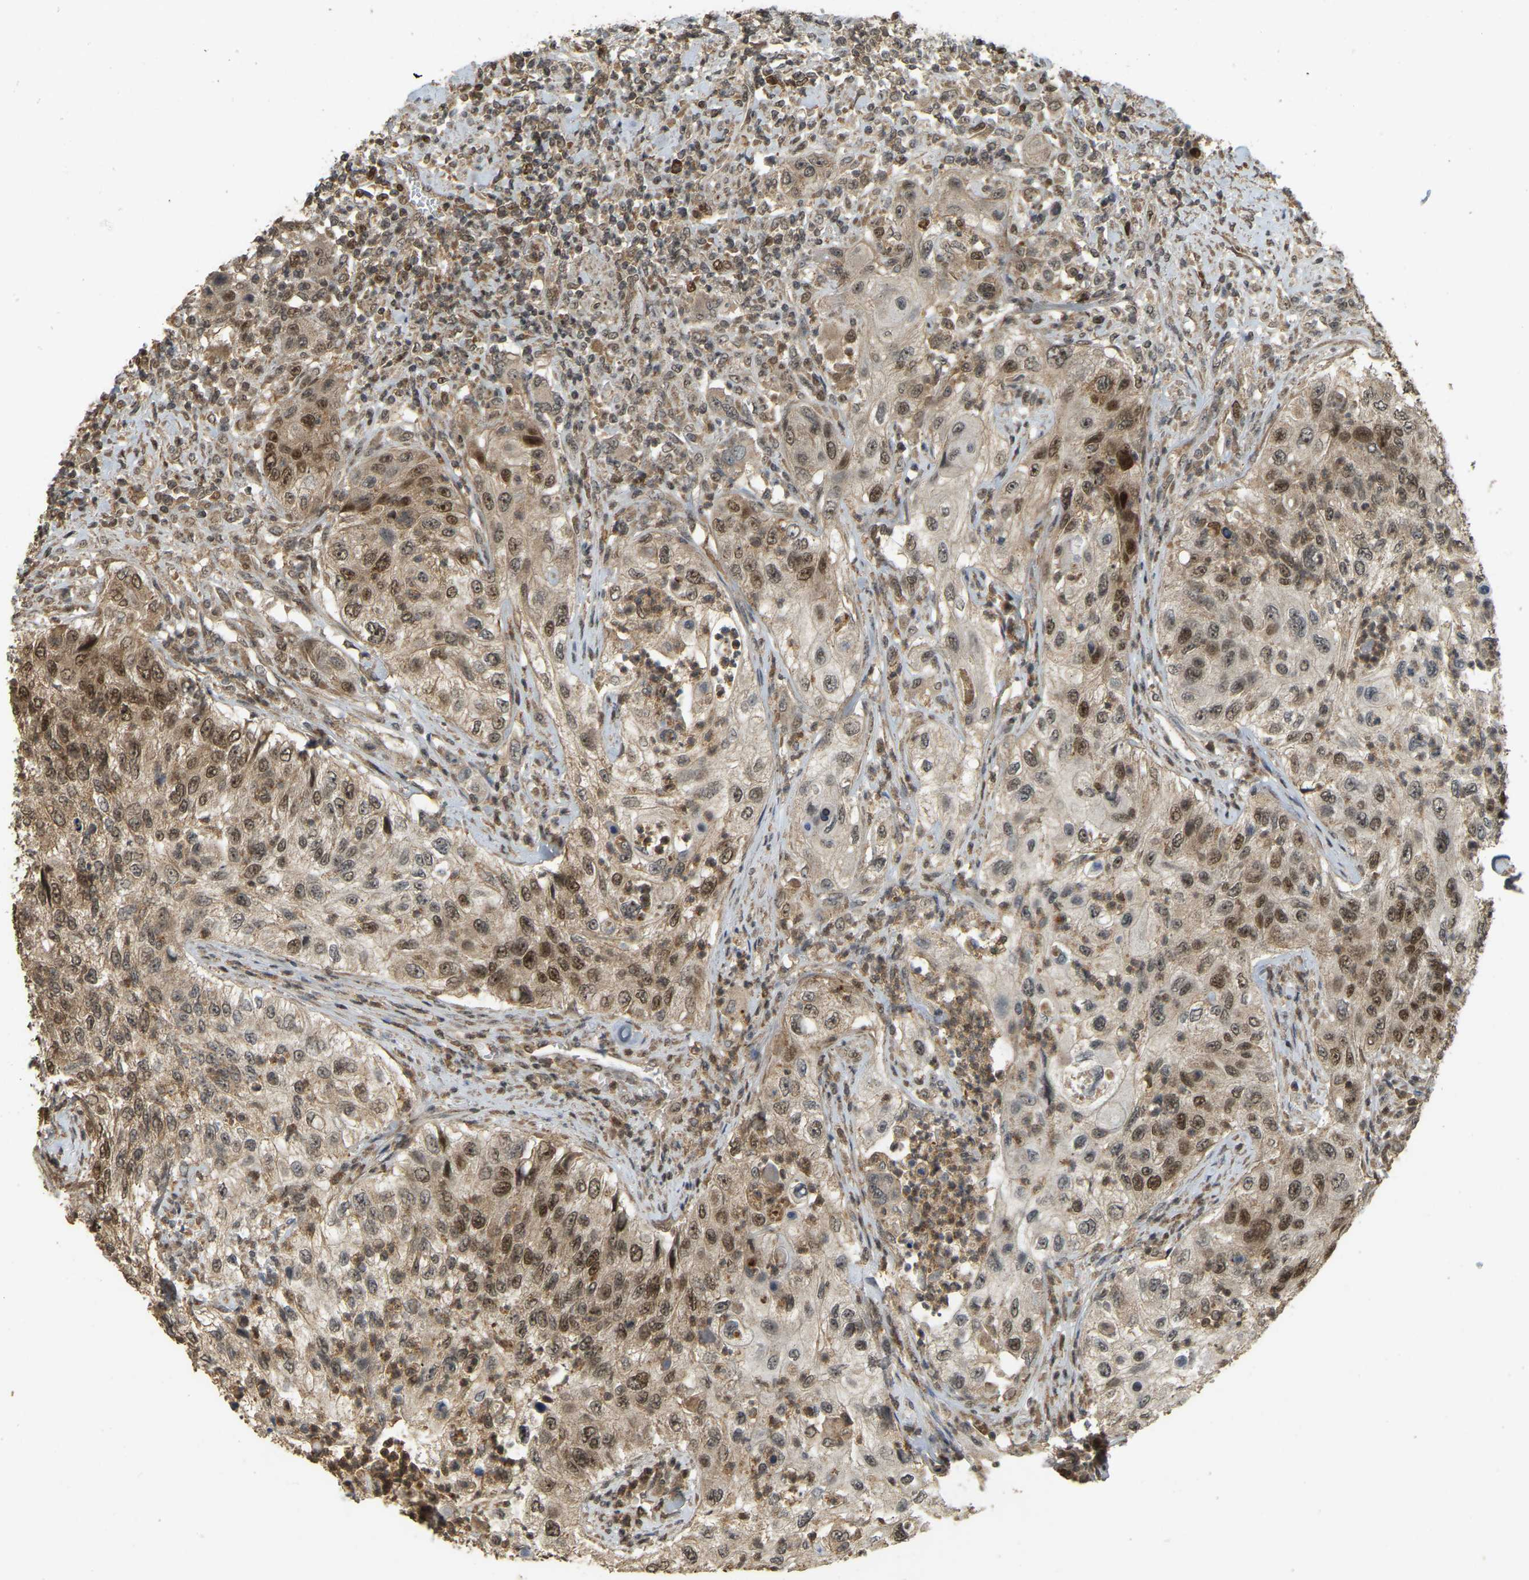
{"staining": {"intensity": "moderate", "quantity": ">75%", "location": "nuclear"}, "tissue": "urothelial cancer", "cell_type": "Tumor cells", "image_type": "cancer", "snomed": [{"axis": "morphology", "description": "Urothelial carcinoma, High grade"}, {"axis": "topography", "description": "Urinary bladder"}], "caption": "An image of human urothelial cancer stained for a protein shows moderate nuclear brown staining in tumor cells. Nuclei are stained in blue.", "gene": "BRF2", "patient": {"sex": "female", "age": 60}}